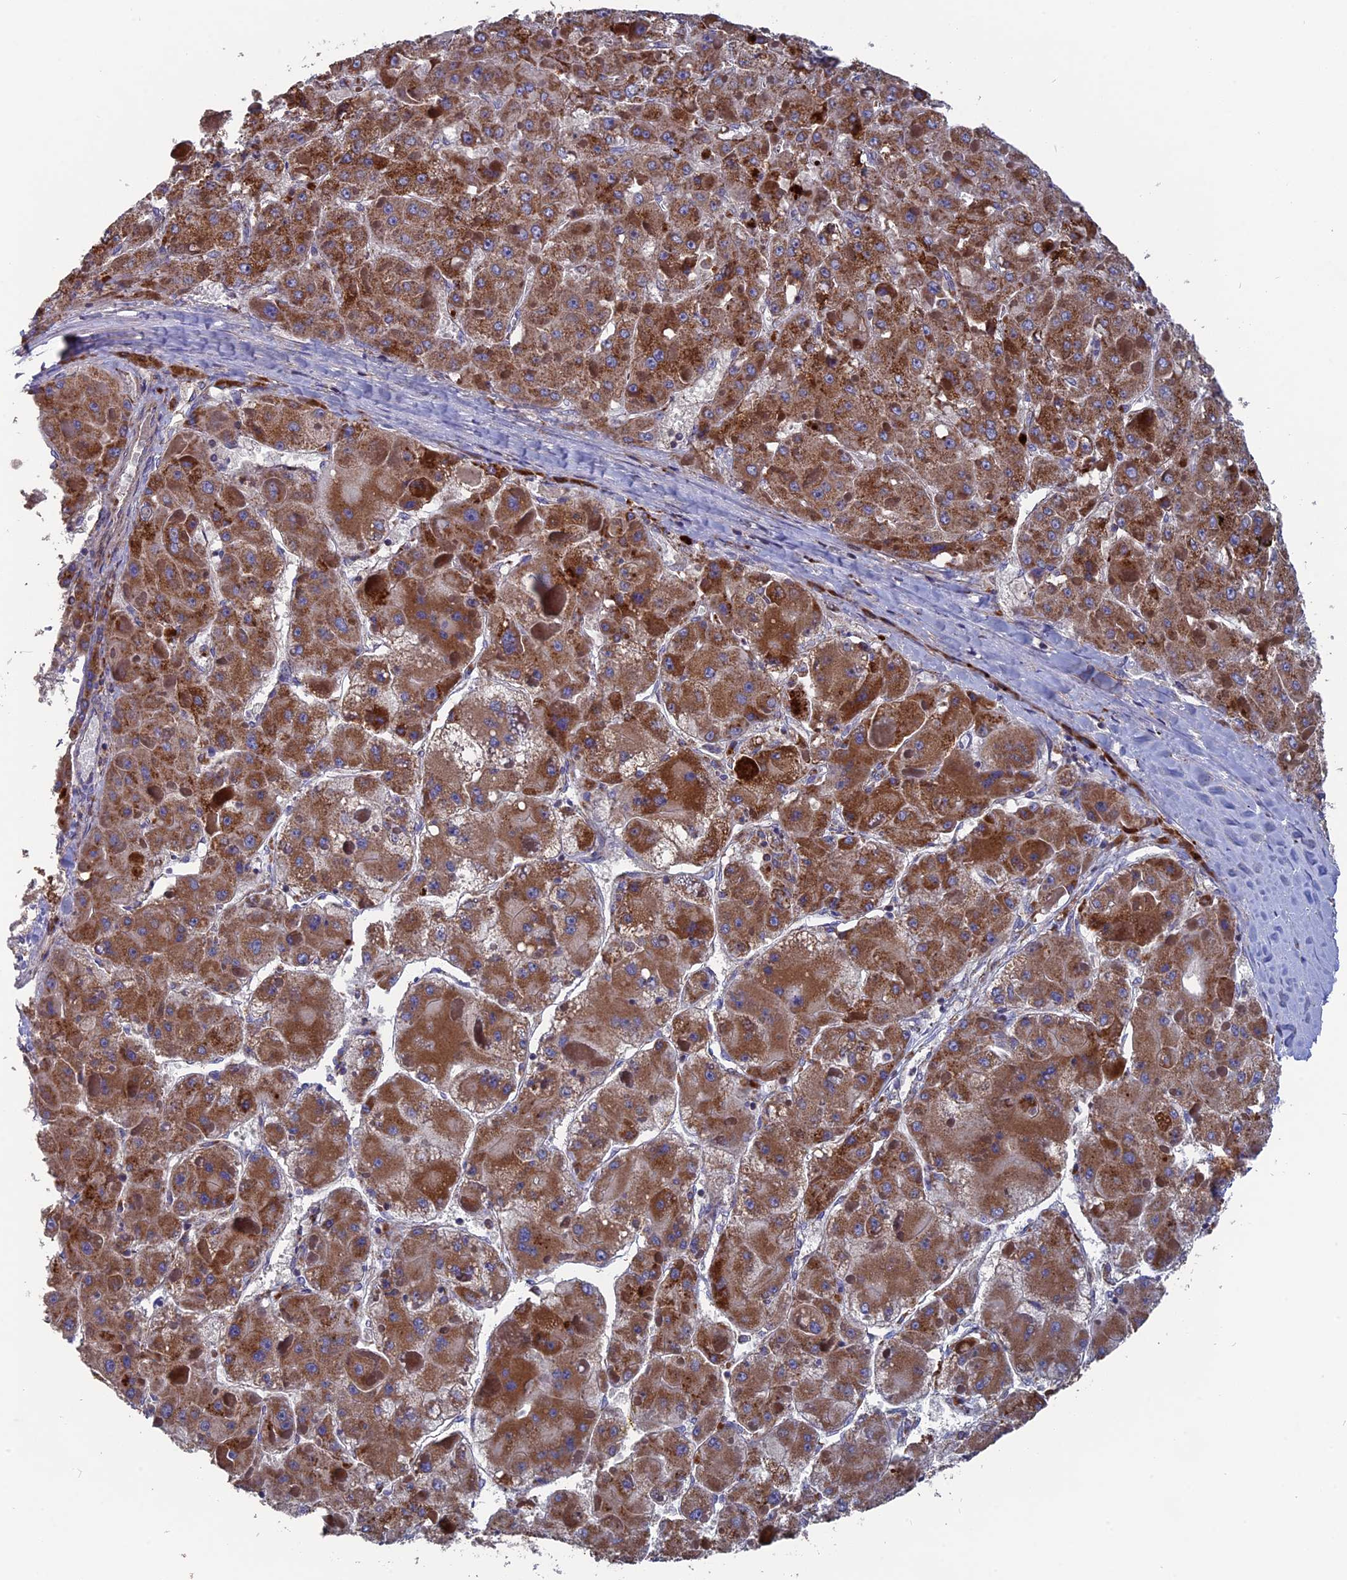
{"staining": {"intensity": "moderate", "quantity": ">75%", "location": "cytoplasmic/membranous"}, "tissue": "liver cancer", "cell_type": "Tumor cells", "image_type": "cancer", "snomed": [{"axis": "morphology", "description": "Carcinoma, Hepatocellular, NOS"}, {"axis": "topography", "description": "Liver"}], "caption": "Protein analysis of liver cancer tissue exhibits moderate cytoplasmic/membranous positivity in approximately >75% of tumor cells.", "gene": "TGFA", "patient": {"sex": "female", "age": 73}}